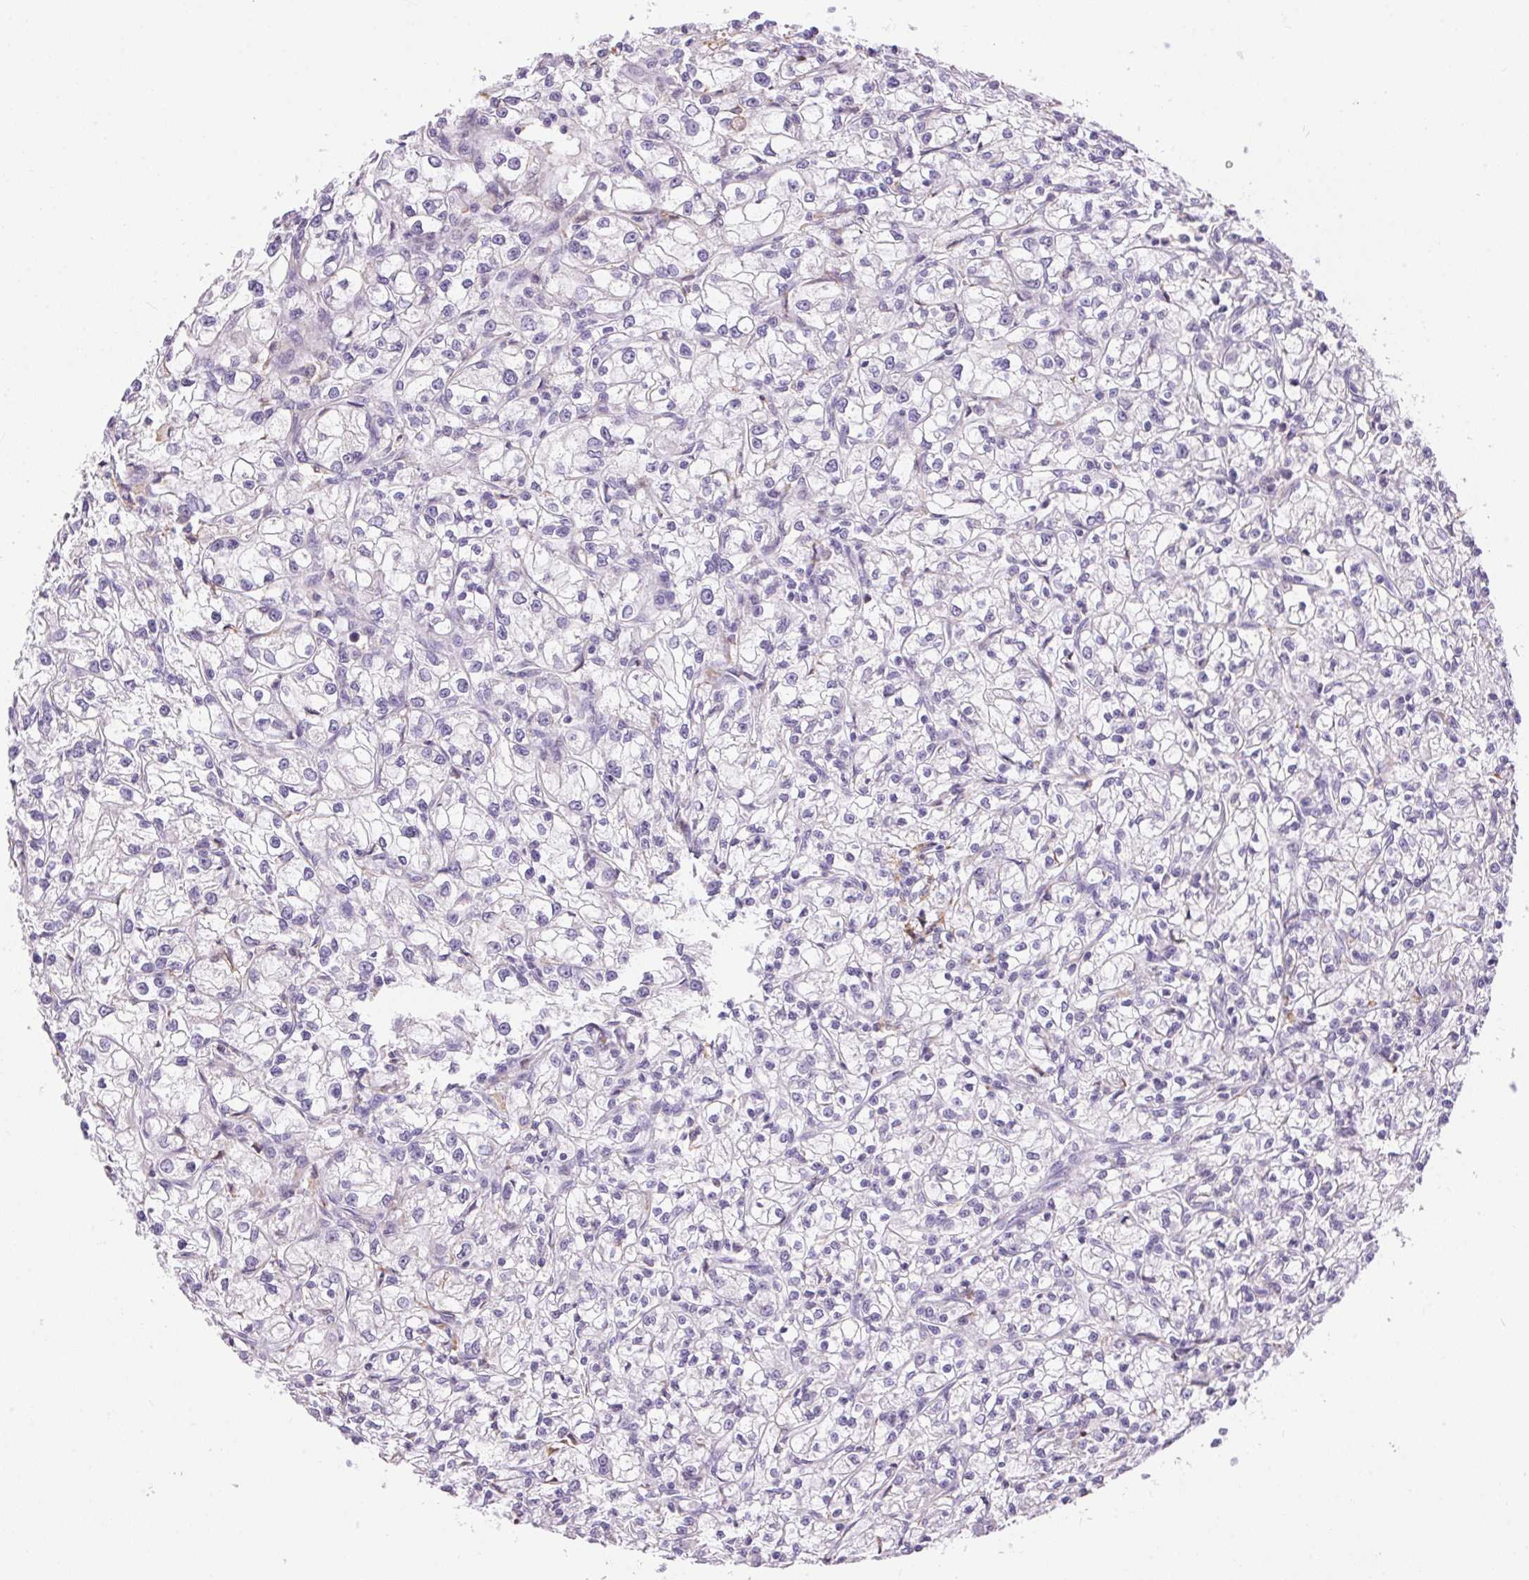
{"staining": {"intensity": "negative", "quantity": "none", "location": "none"}, "tissue": "renal cancer", "cell_type": "Tumor cells", "image_type": "cancer", "snomed": [{"axis": "morphology", "description": "Adenocarcinoma, NOS"}, {"axis": "topography", "description": "Kidney"}], "caption": "Immunohistochemistry image of renal cancer stained for a protein (brown), which reveals no staining in tumor cells. (DAB immunohistochemistry, high magnification).", "gene": "PNLIPRP3", "patient": {"sex": "female", "age": 59}}